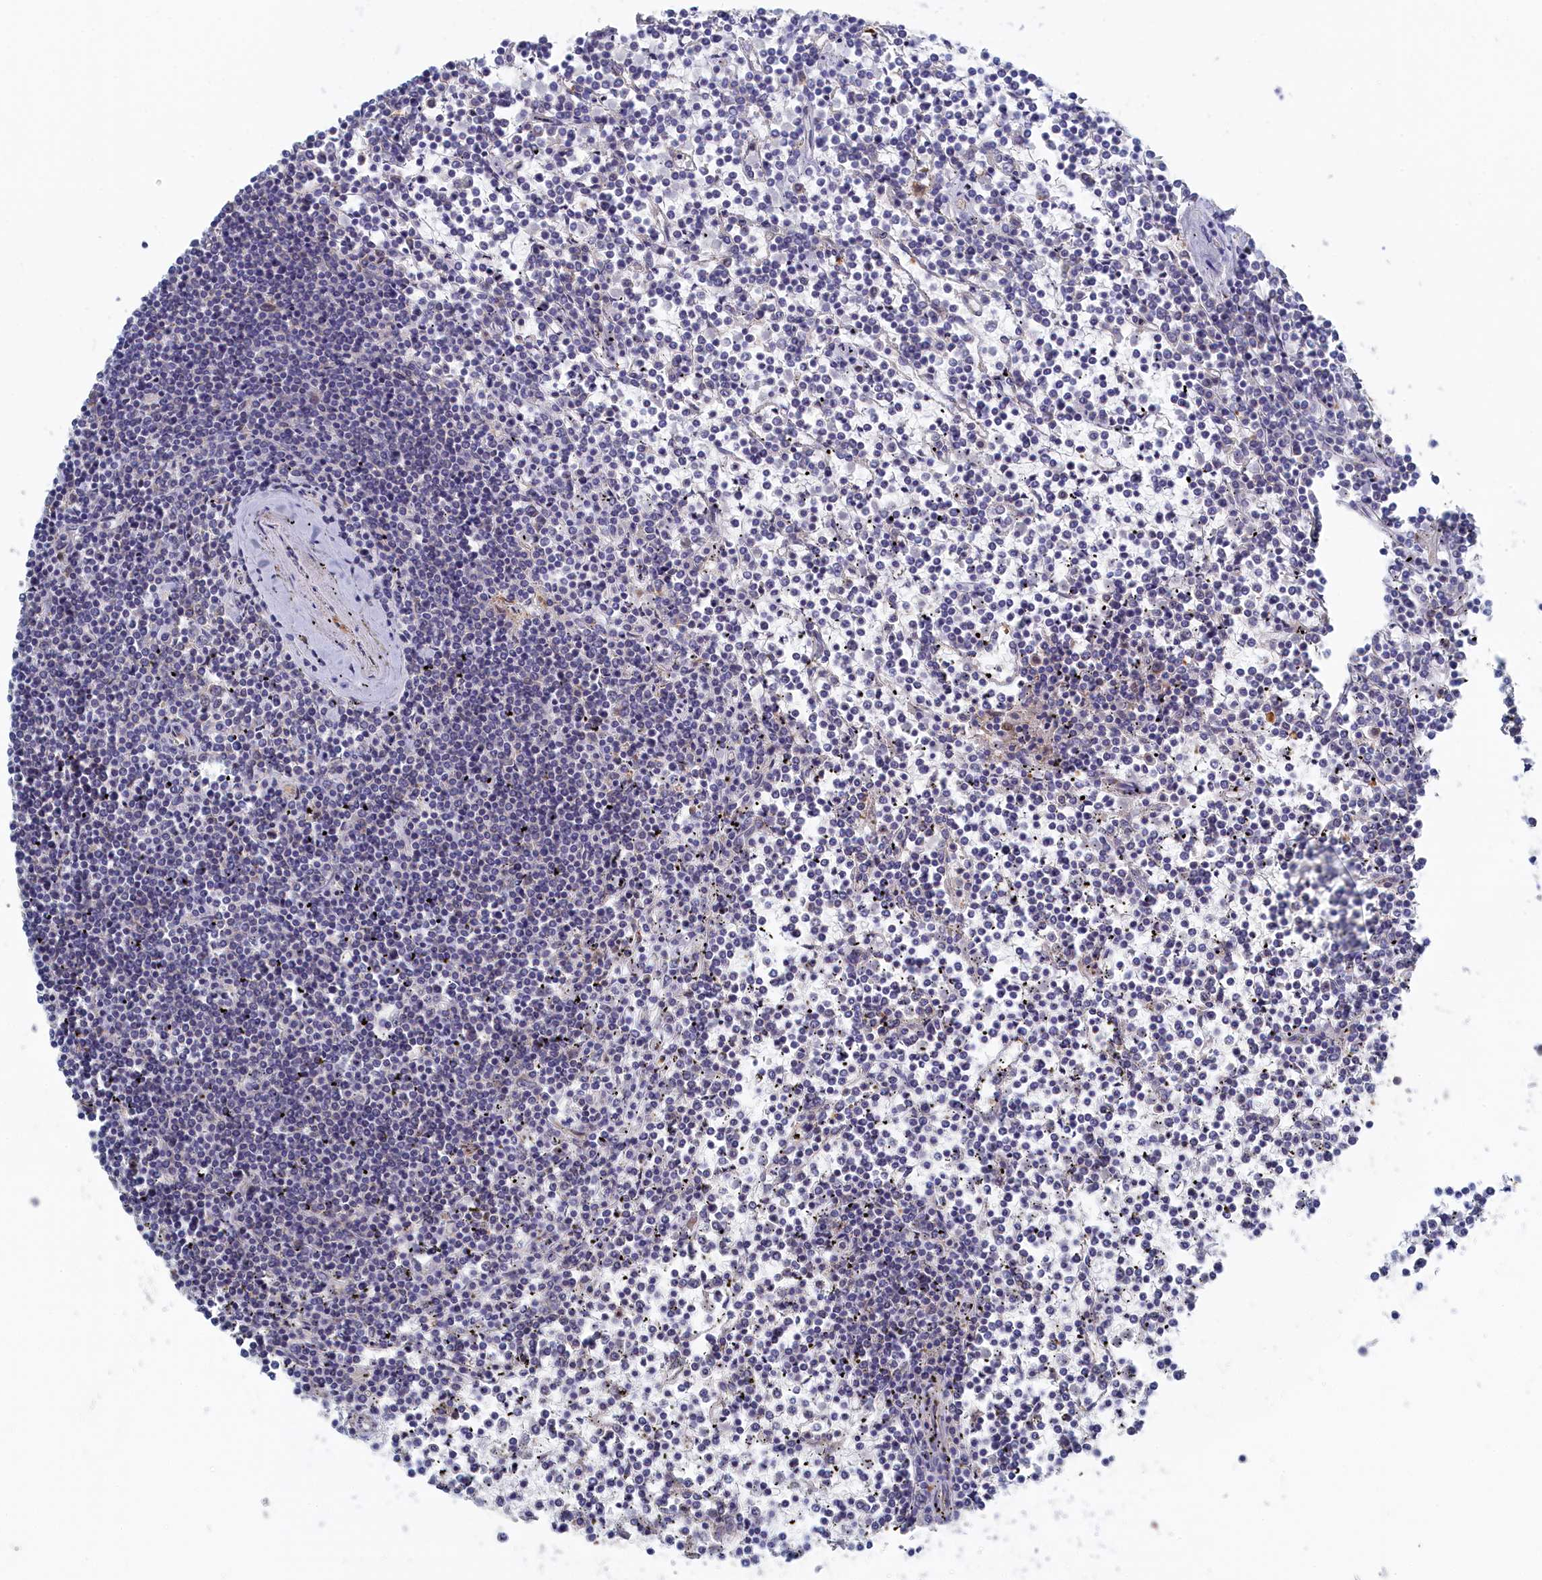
{"staining": {"intensity": "negative", "quantity": "none", "location": "none"}, "tissue": "lymphoma", "cell_type": "Tumor cells", "image_type": "cancer", "snomed": [{"axis": "morphology", "description": "Malignant lymphoma, non-Hodgkin's type, Low grade"}, {"axis": "topography", "description": "Spleen"}], "caption": "Immunohistochemistry (IHC) photomicrograph of neoplastic tissue: human malignant lymphoma, non-Hodgkin's type (low-grade) stained with DAB exhibits no significant protein positivity in tumor cells.", "gene": "IRGQ", "patient": {"sex": "female", "age": 19}}